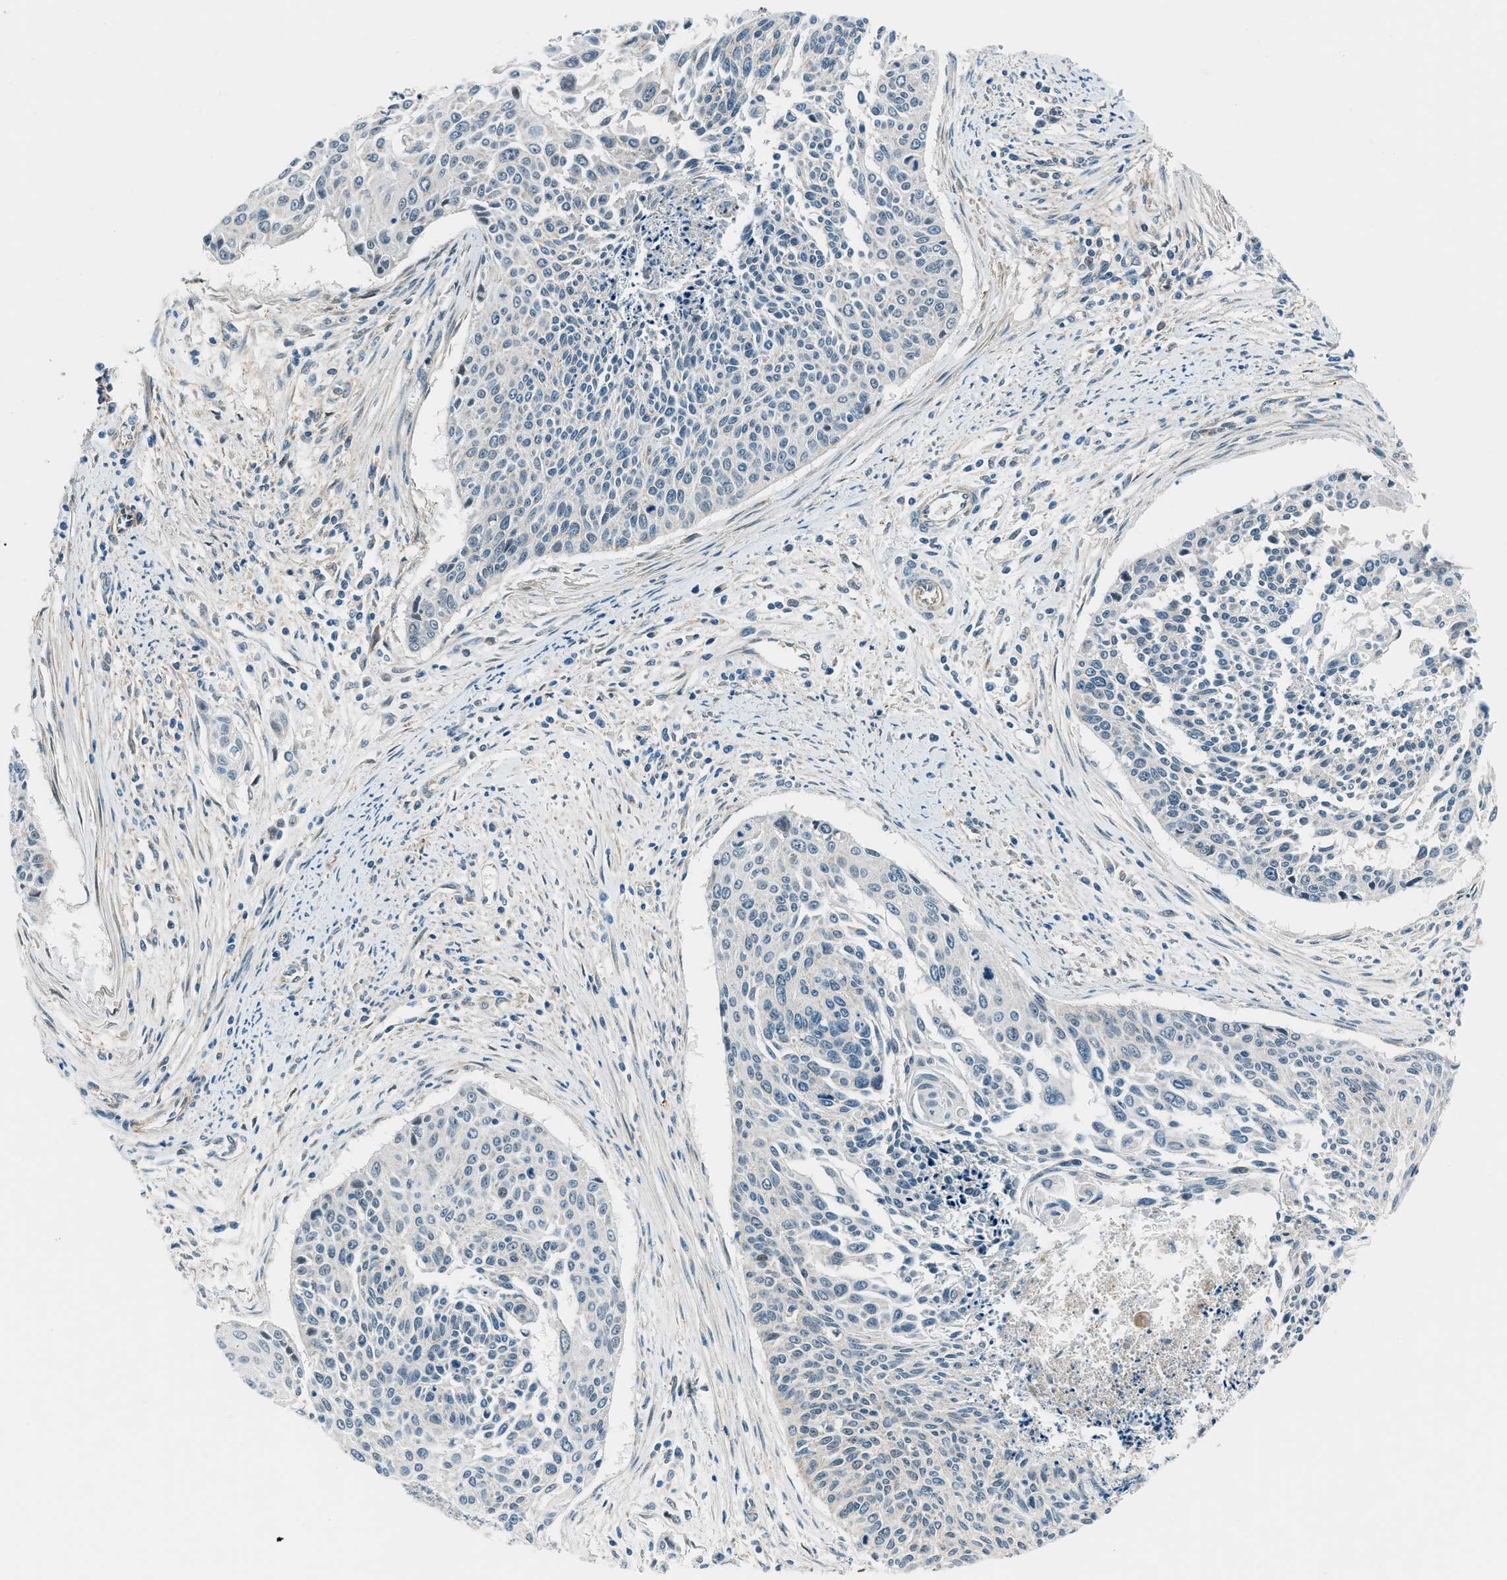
{"staining": {"intensity": "negative", "quantity": "none", "location": "none"}, "tissue": "cervical cancer", "cell_type": "Tumor cells", "image_type": "cancer", "snomed": [{"axis": "morphology", "description": "Squamous cell carcinoma, NOS"}, {"axis": "topography", "description": "Cervix"}], "caption": "Protein analysis of cervical cancer shows no significant expression in tumor cells.", "gene": "PIGG", "patient": {"sex": "female", "age": 55}}